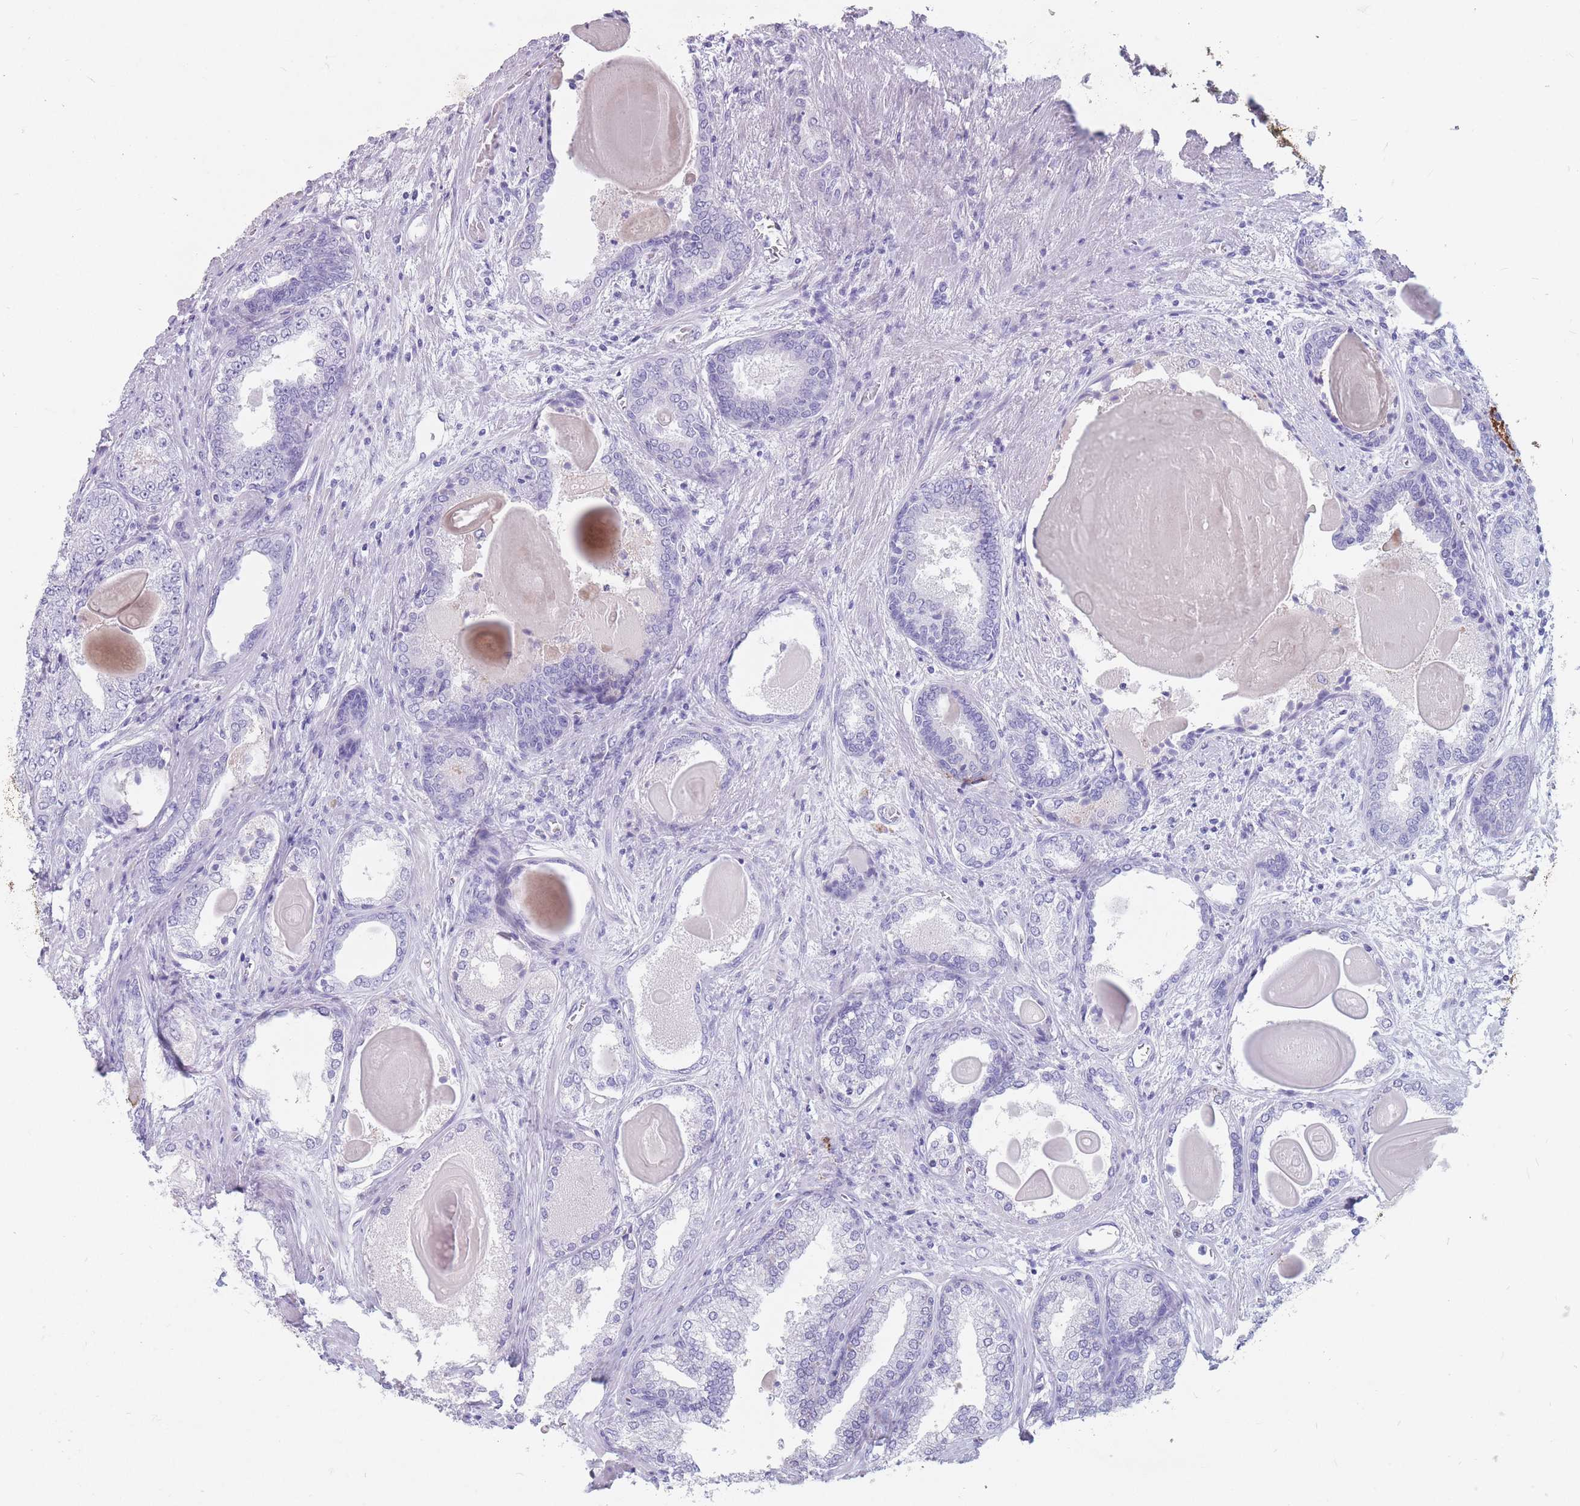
{"staining": {"intensity": "negative", "quantity": "none", "location": "none"}, "tissue": "prostate cancer", "cell_type": "Tumor cells", "image_type": "cancer", "snomed": [{"axis": "morphology", "description": "Adenocarcinoma, High grade"}, {"axis": "topography", "description": "Prostate"}], "caption": "The micrograph shows no staining of tumor cells in prostate adenocarcinoma (high-grade).", "gene": "ST3GAL5", "patient": {"sex": "male", "age": 63}}